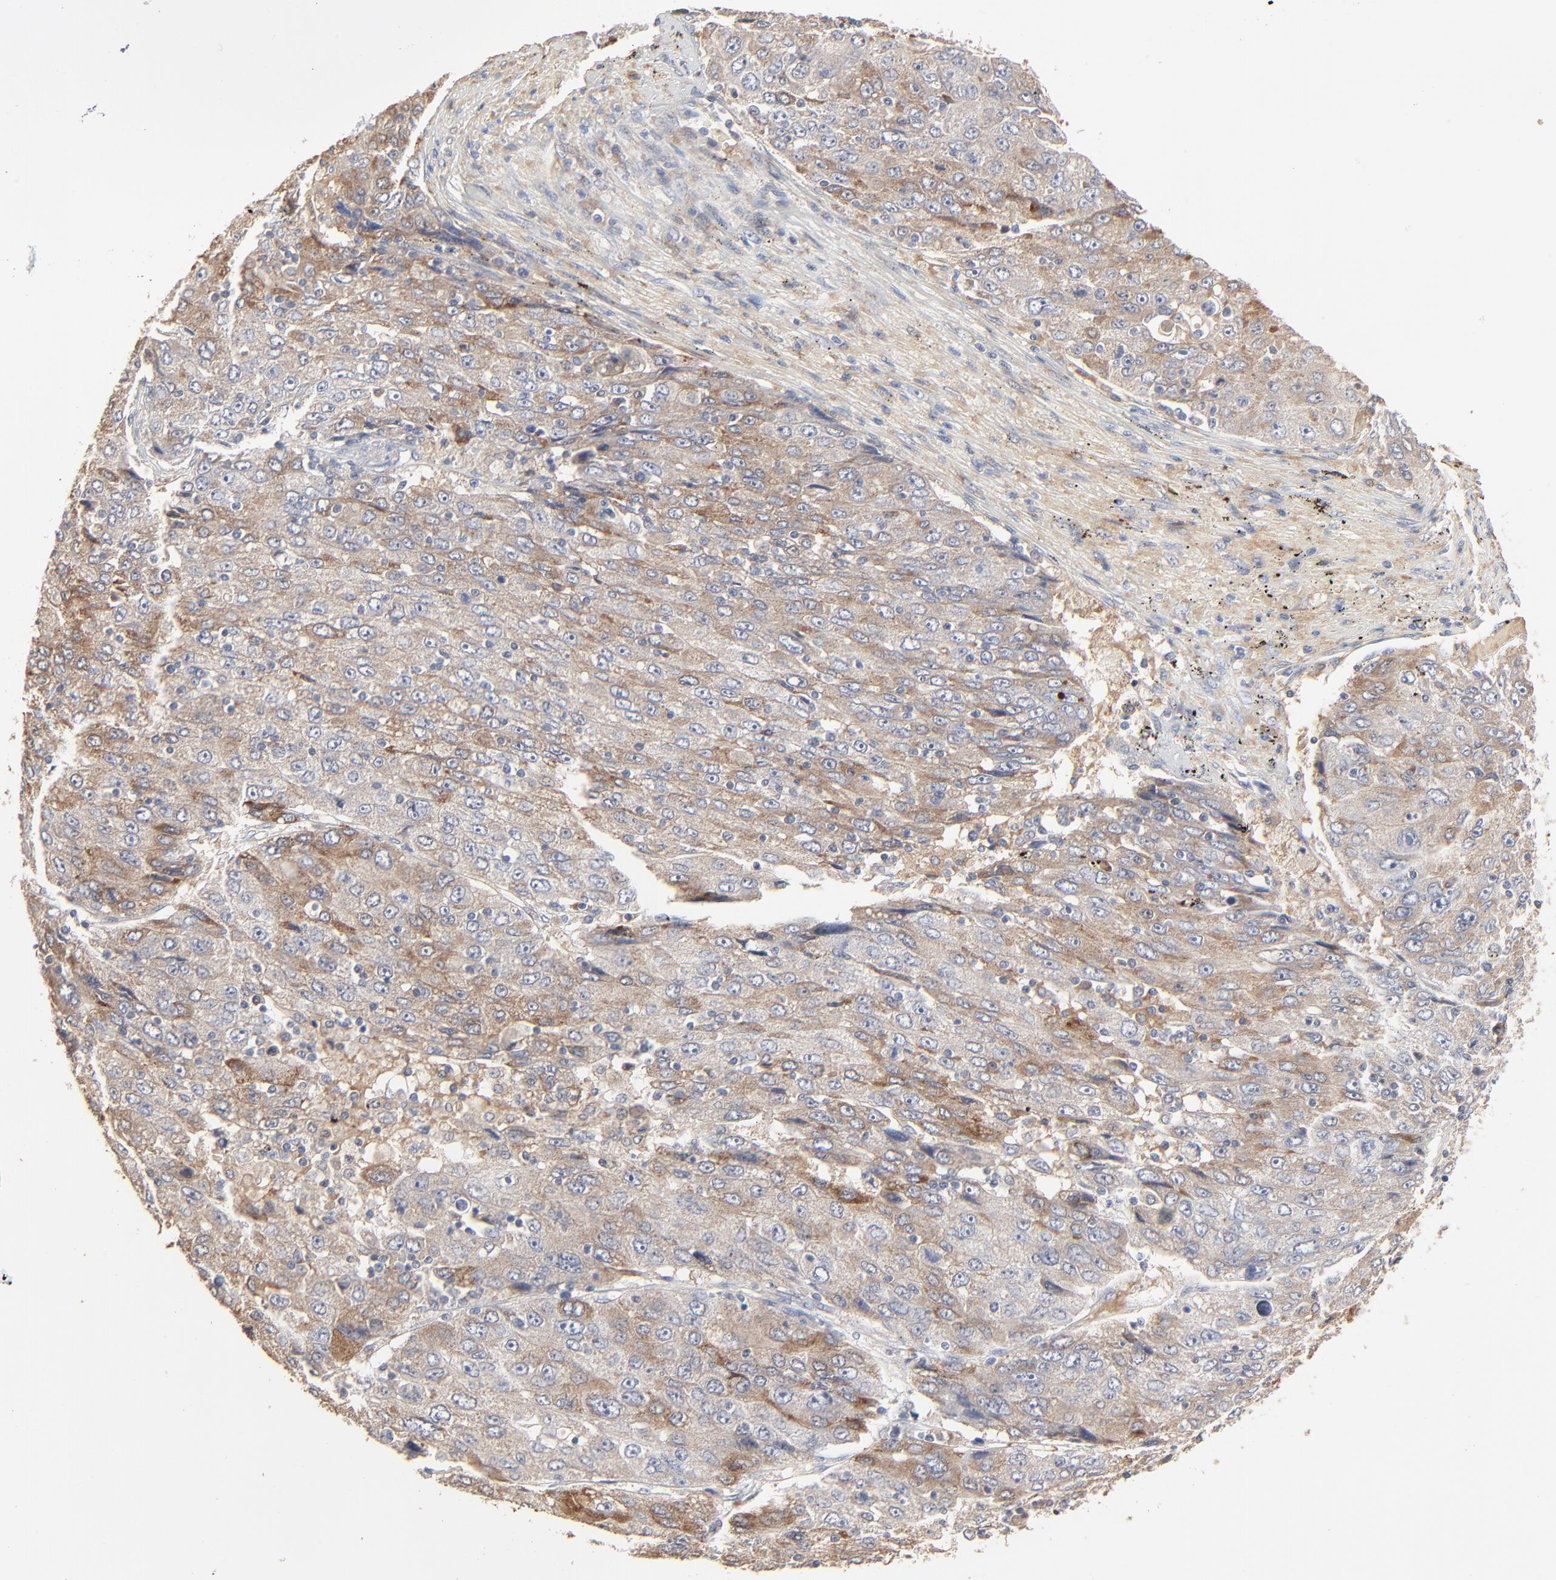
{"staining": {"intensity": "moderate", "quantity": ">75%", "location": "cytoplasmic/membranous"}, "tissue": "liver cancer", "cell_type": "Tumor cells", "image_type": "cancer", "snomed": [{"axis": "morphology", "description": "Carcinoma, Hepatocellular, NOS"}, {"axis": "topography", "description": "Liver"}], "caption": "Tumor cells exhibit medium levels of moderate cytoplasmic/membranous staining in about >75% of cells in liver hepatocellular carcinoma.", "gene": "FANCB", "patient": {"sex": "male", "age": 49}}